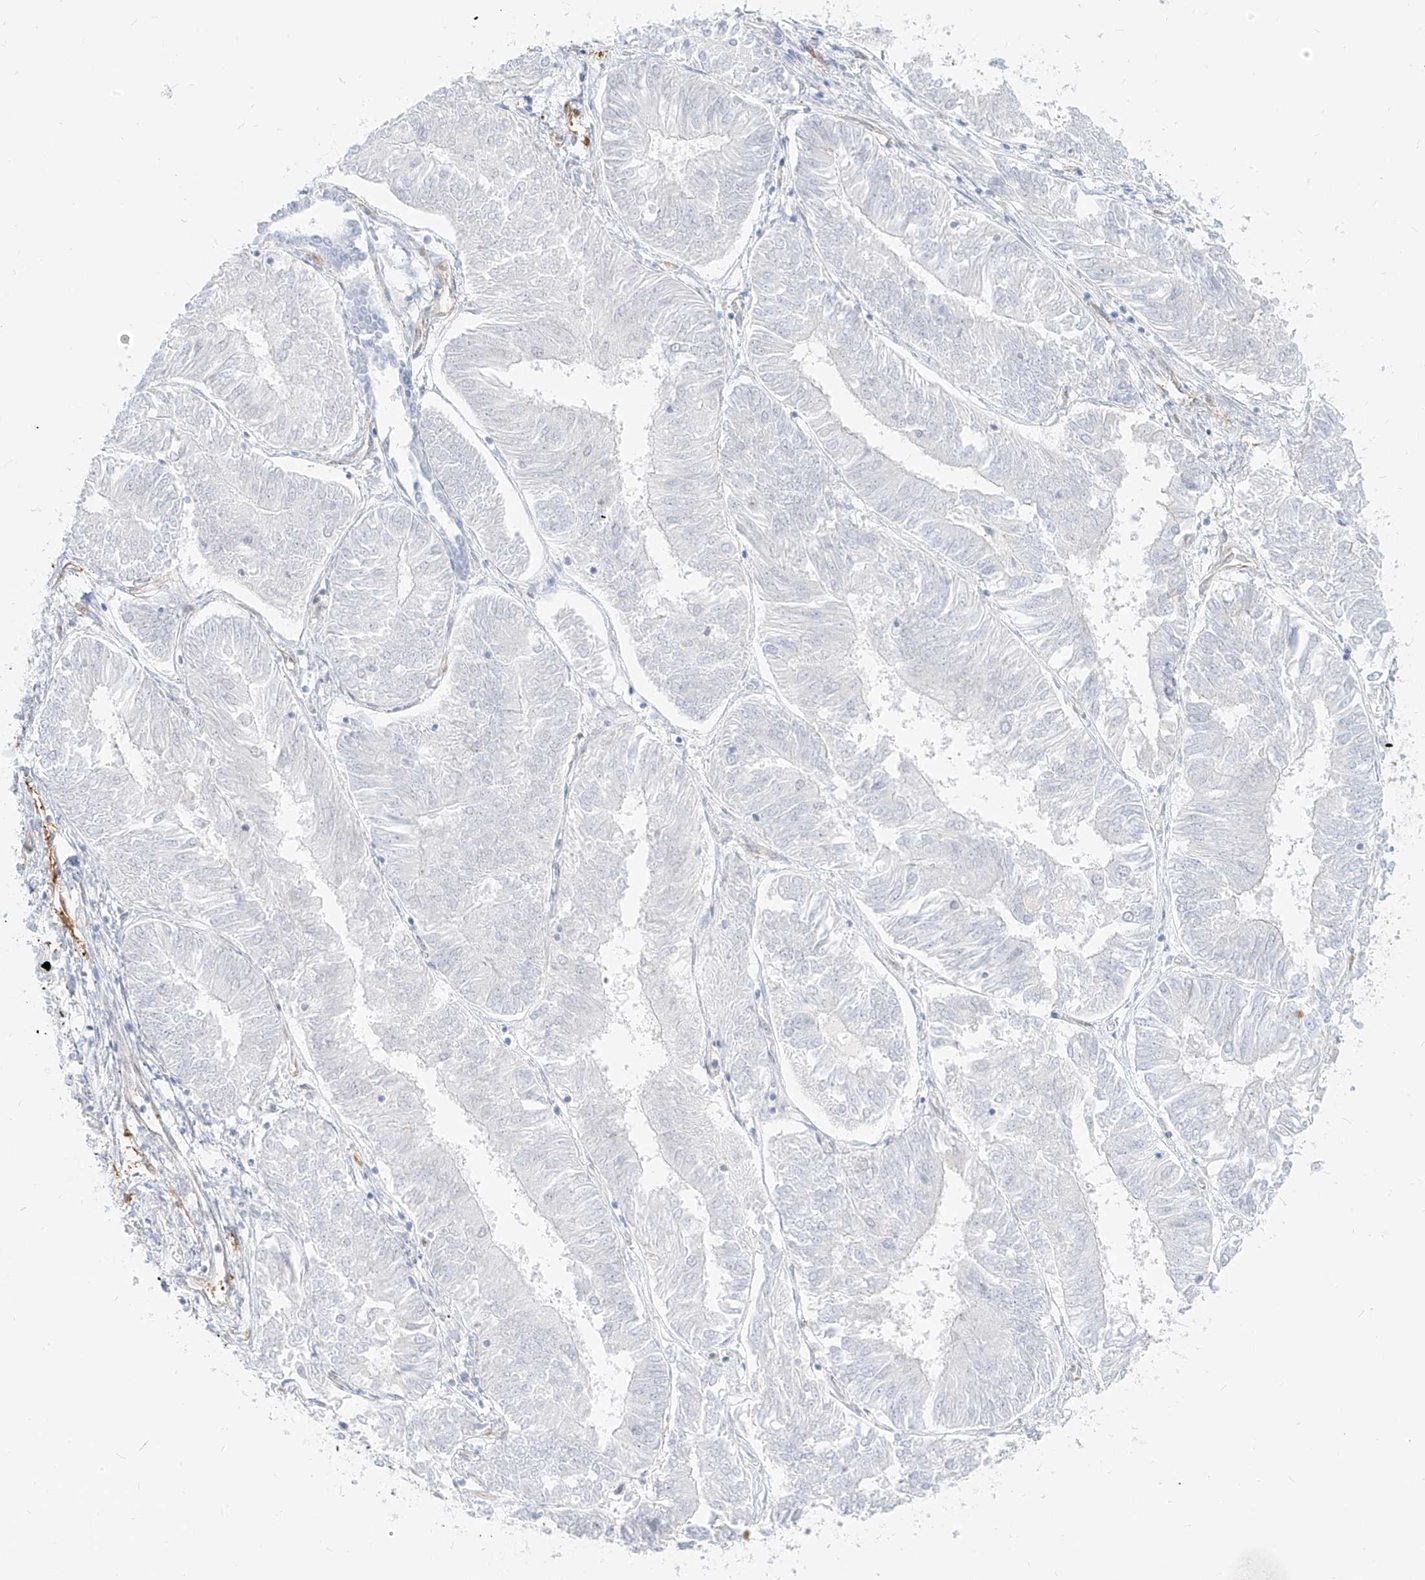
{"staining": {"intensity": "negative", "quantity": "none", "location": "none"}, "tissue": "endometrial cancer", "cell_type": "Tumor cells", "image_type": "cancer", "snomed": [{"axis": "morphology", "description": "Adenocarcinoma, NOS"}, {"axis": "topography", "description": "Endometrium"}], "caption": "Endometrial cancer was stained to show a protein in brown. There is no significant staining in tumor cells.", "gene": "NHSL1", "patient": {"sex": "female", "age": 58}}